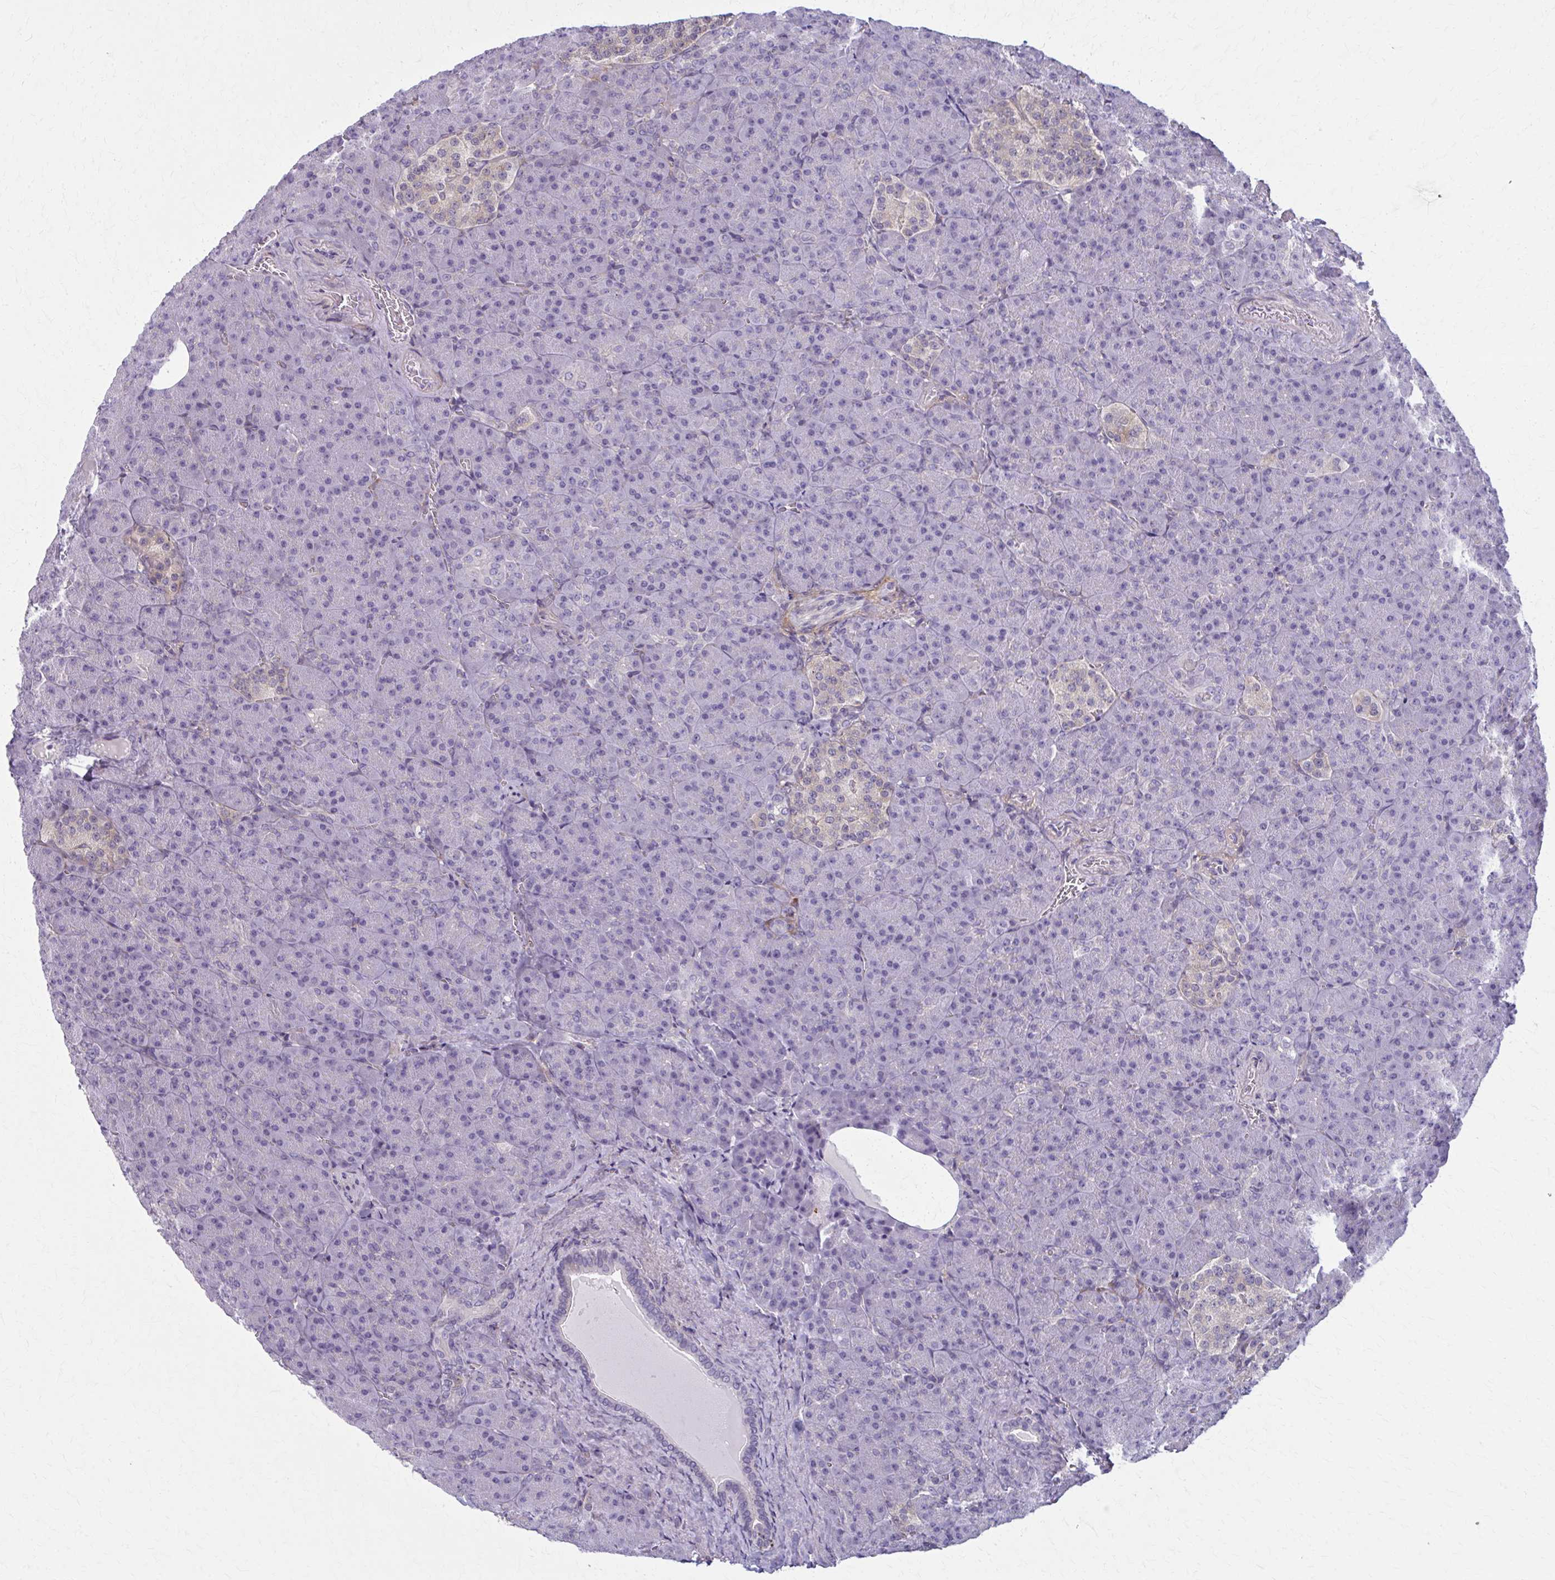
{"staining": {"intensity": "negative", "quantity": "none", "location": "none"}, "tissue": "pancreas", "cell_type": "Exocrine glandular cells", "image_type": "normal", "snomed": [{"axis": "morphology", "description": "Normal tissue, NOS"}, {"axis": "topography", "description": "Pancreas"}], "caption": "Exocrine glandular cells show no significant protein expression in benign pancreas. (DAB (3,3'-diaminobenzidine) immunohistochemistry visualized using brightfield microscopy, high magnification).", "gene": "NUMBL", "patient": {"sex": "female", "age": 74}}